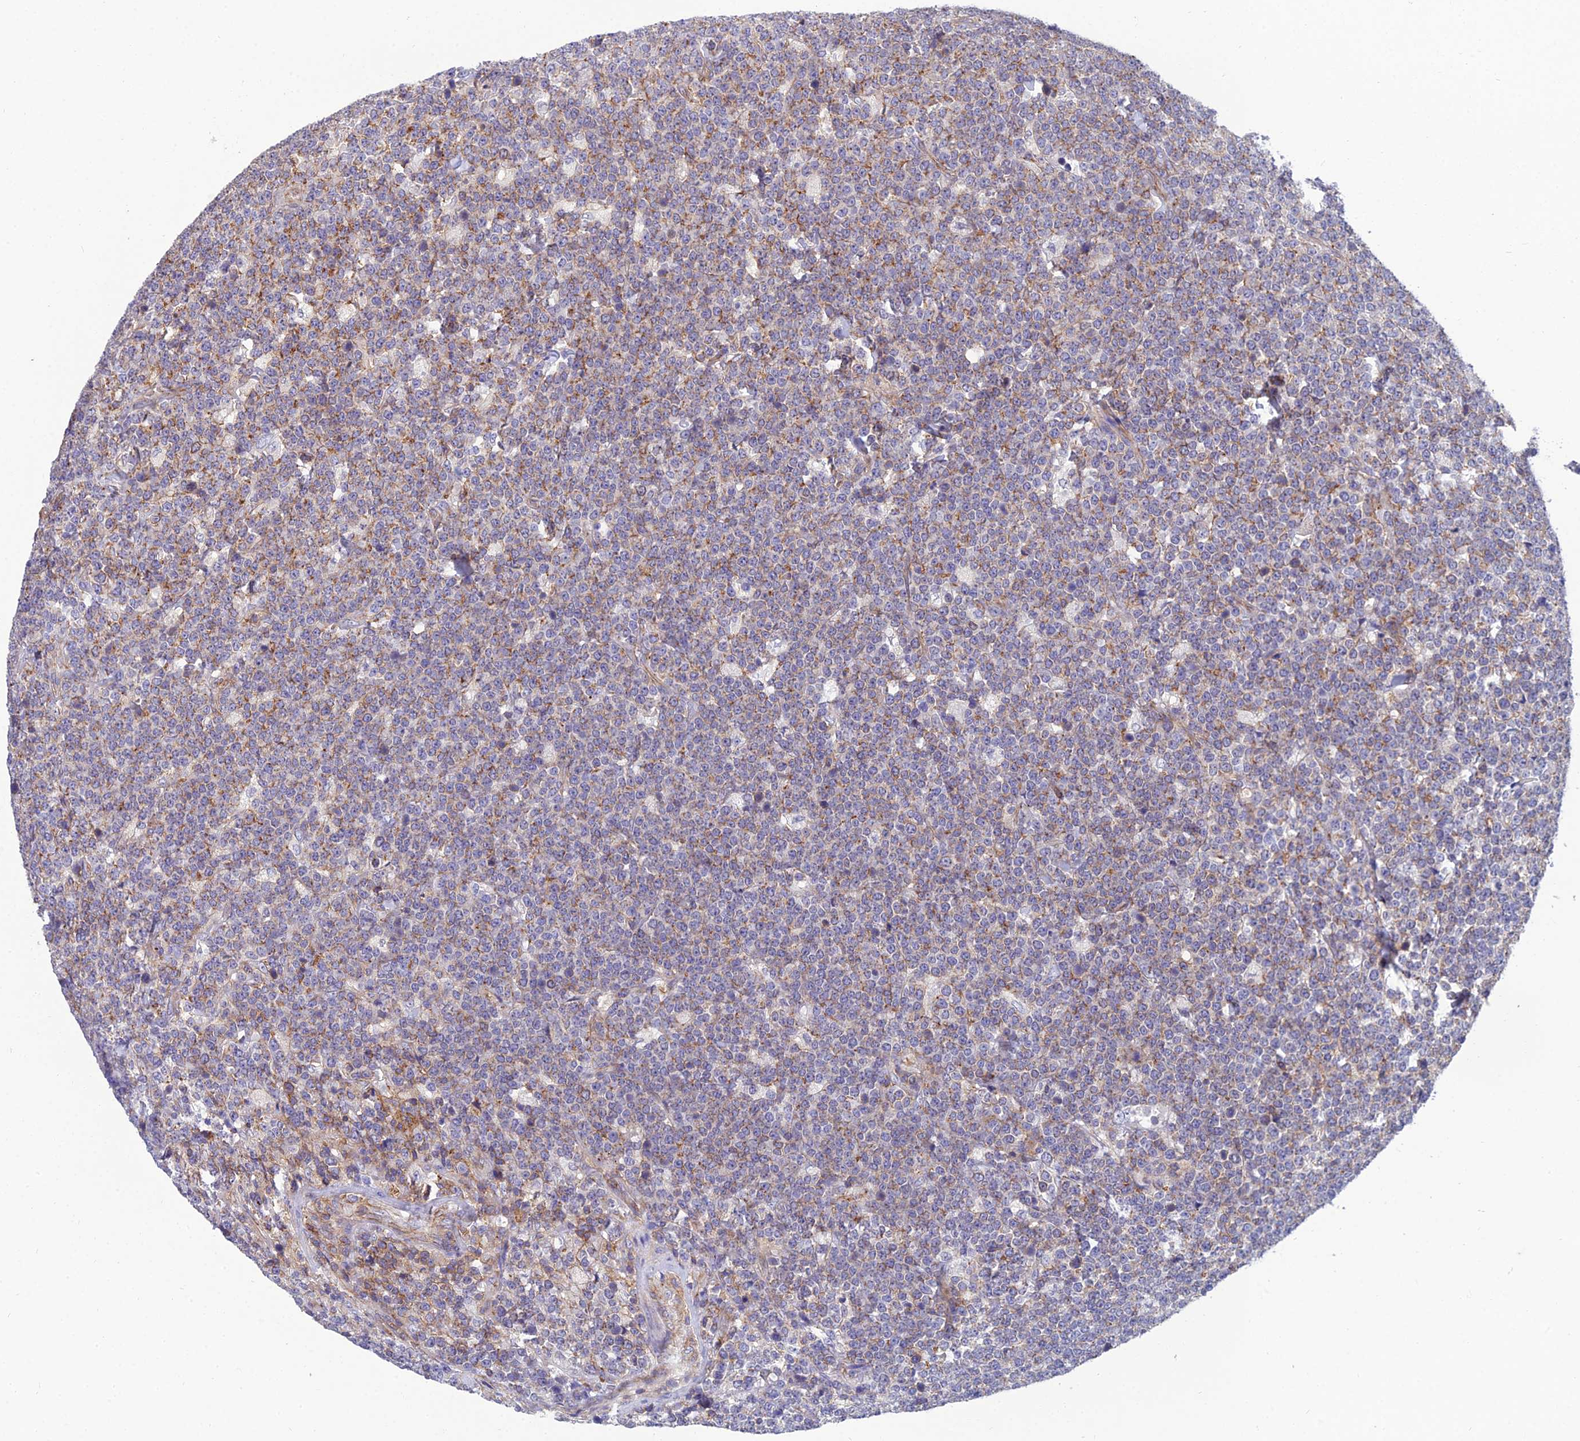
{"staining": {"intensity": "weak", "quantity": "<25%", "location": "cytoplasmic/membranous"}, "tissue": "lymphoma", "cell_type": "Tumor cells", "image_type": "cancer", "snomed": [{"axis": "morphology", "description": "Malignant lymphoma, non-Hodgkin's type, High grade"}, {"axis": "topography", "description": "Small intestine"}], "caption": "Immunohistochemical staining of lymphoma demonstrates no significant expression in tumor cells. (Brightfield microscopy of DAB immunohistochemistry at high magnification).", "gene": "PPP1R18", "patient": {"sex": "male", "age": 8}}